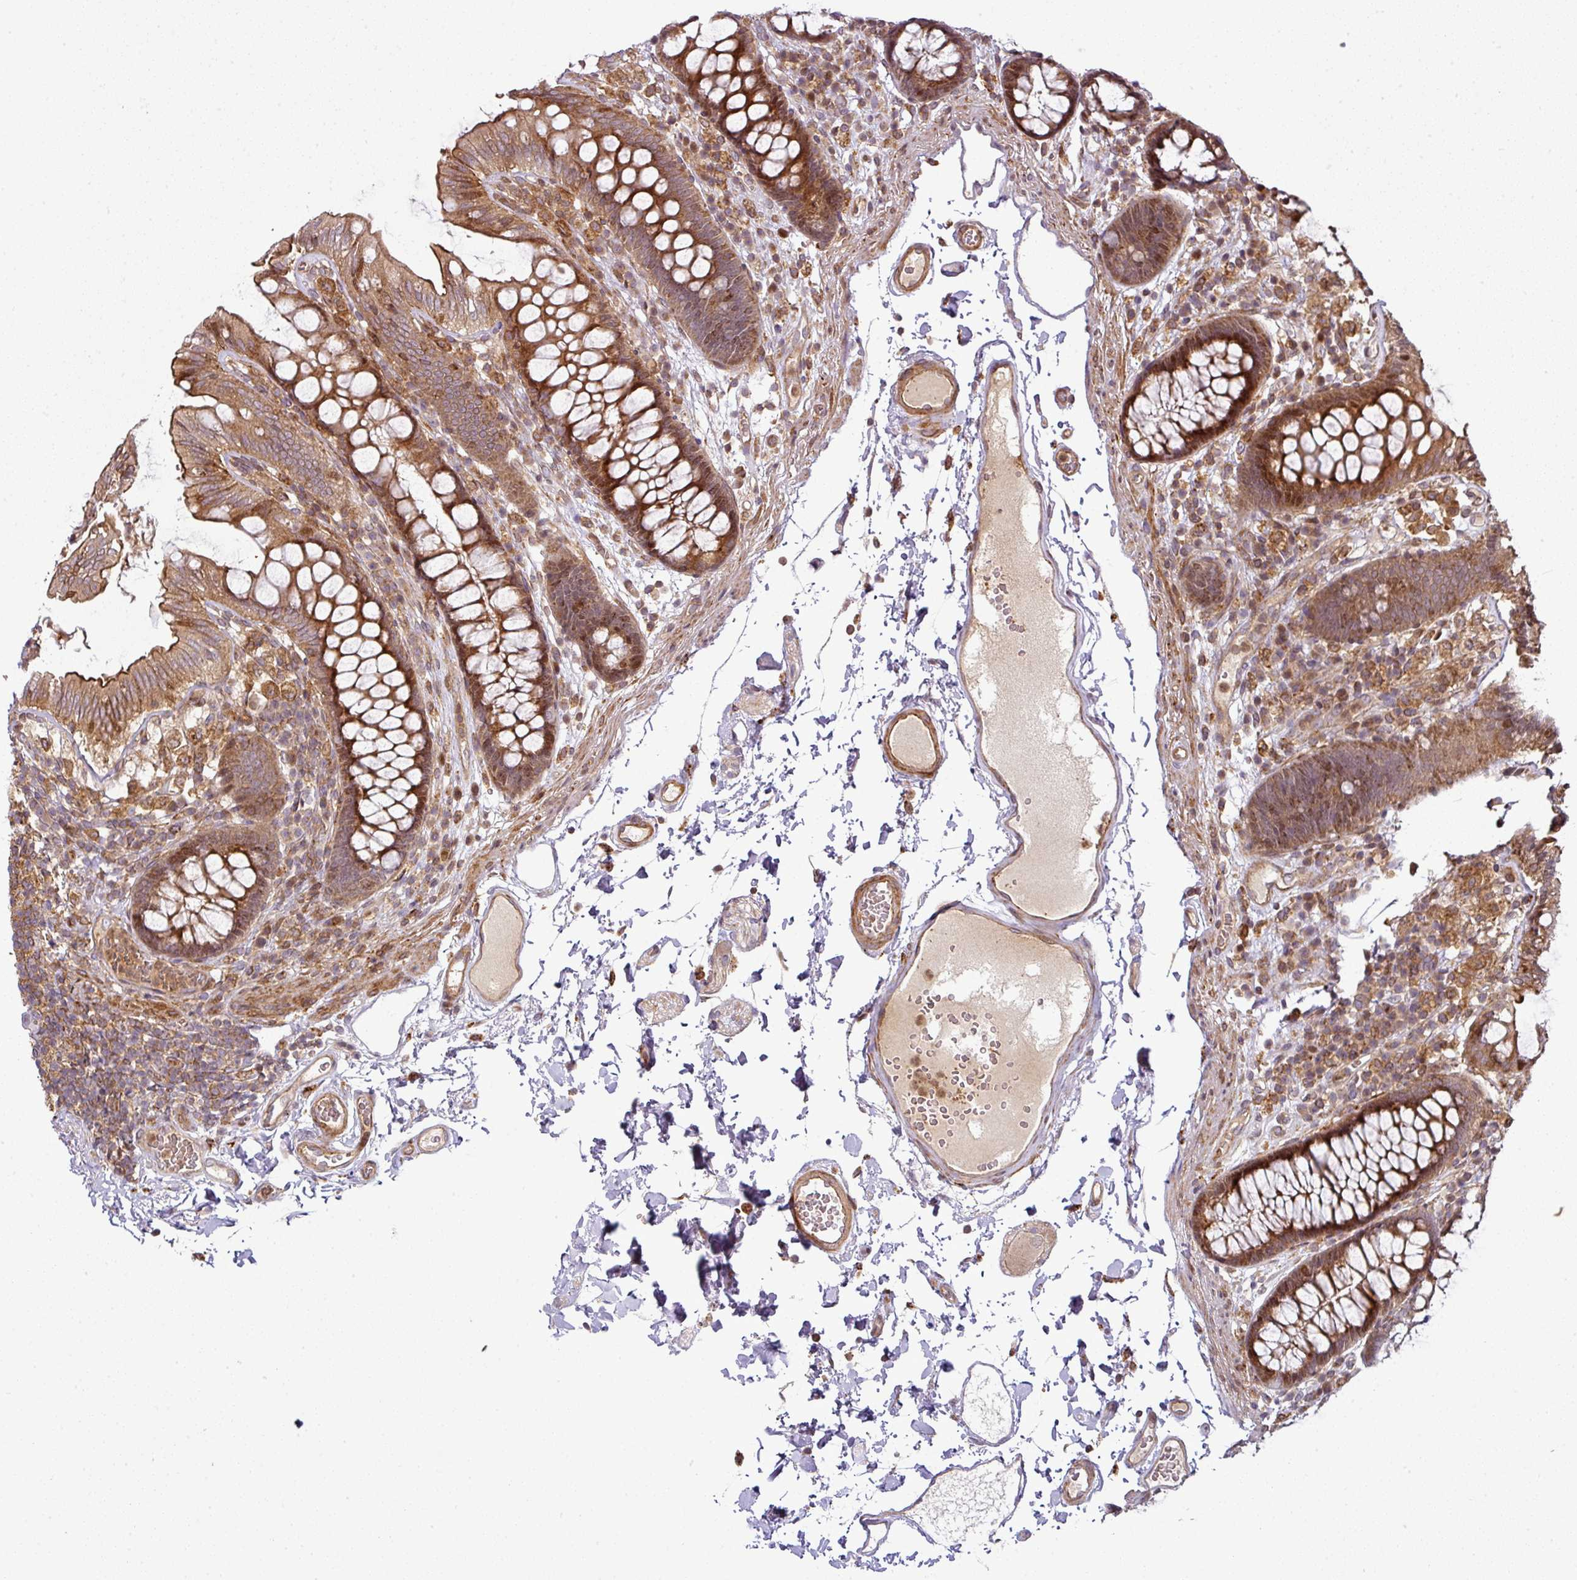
{"staining": {"intensity": "moderate", "quantity": ">75%", "location": "cytoplasmic/membranous"}, "tissue": "colon", "cell_type": "Endothelial cells", "image_type": "normal", "snomed": [{"axis": "morphology", "description": "Normal tissue, NOS"}, {"axis": "topography", "description": "Colon"}], "caption": "Moderate cytoplasmic/membranous expression for a protein is seen in about >75% of endothelial cells of benign colon using IHC.", "gene": "ATAT1", "patient": {"sex": "male", "age": 84}}